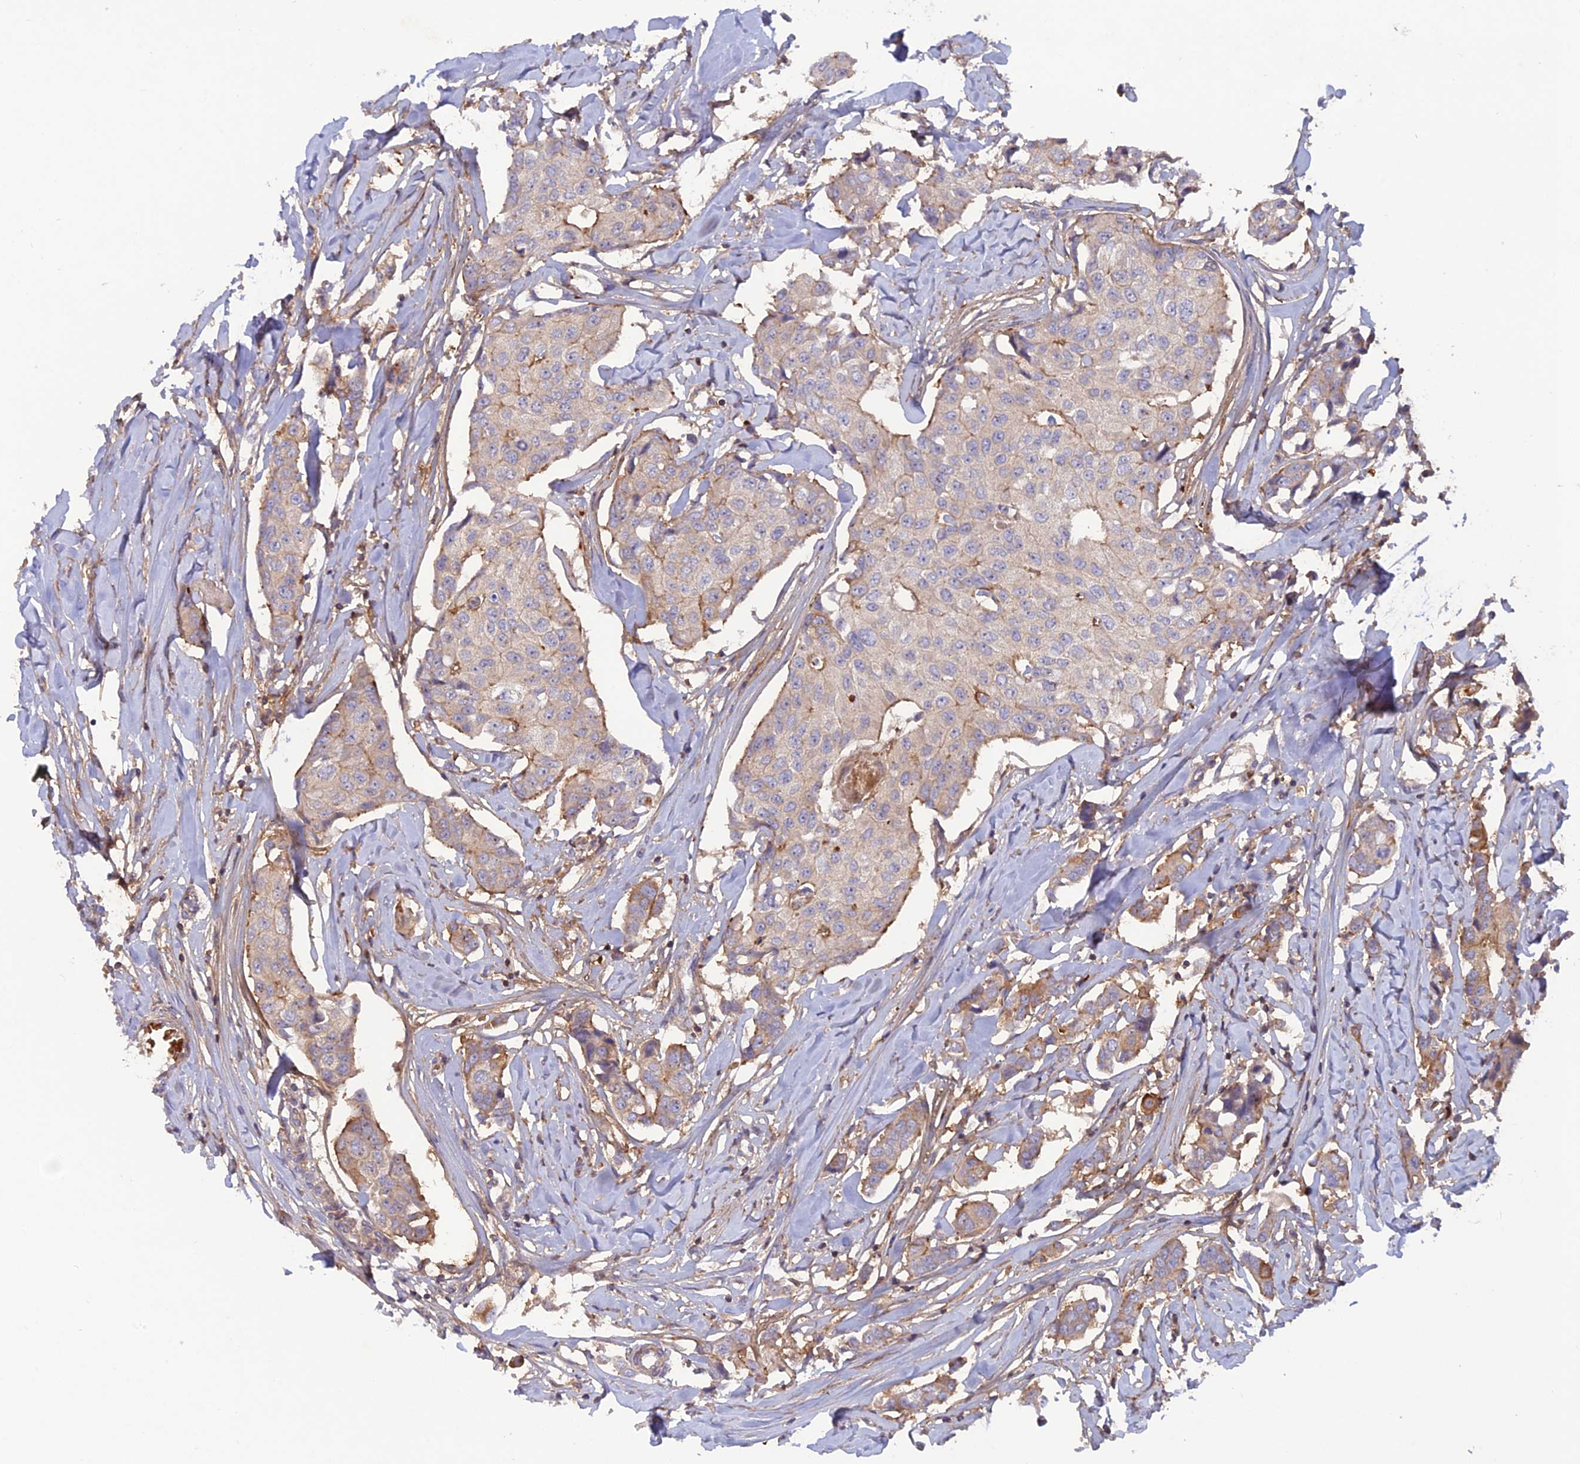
{"staining": {"intensity": "moderate", "quantity": "<25%", "location": "cytoplasmic/membranous"}, "tissue": "breast cancer", "cell_type": "Tumor cells", "image_type": "cancer", "snomed": [{"axis": "morphology", "description": "Duct carcinoma"}, {"axis": "topography", "description": "Breast"}], "caption": "Breast cancer (invasive ductal carcinoma) tissue displays moderate cytoplasmic/membranous positivity in approximately <25% of tumor cells", "gene": "CPNE7", "patient": {"sex": "female", "age": 80}}